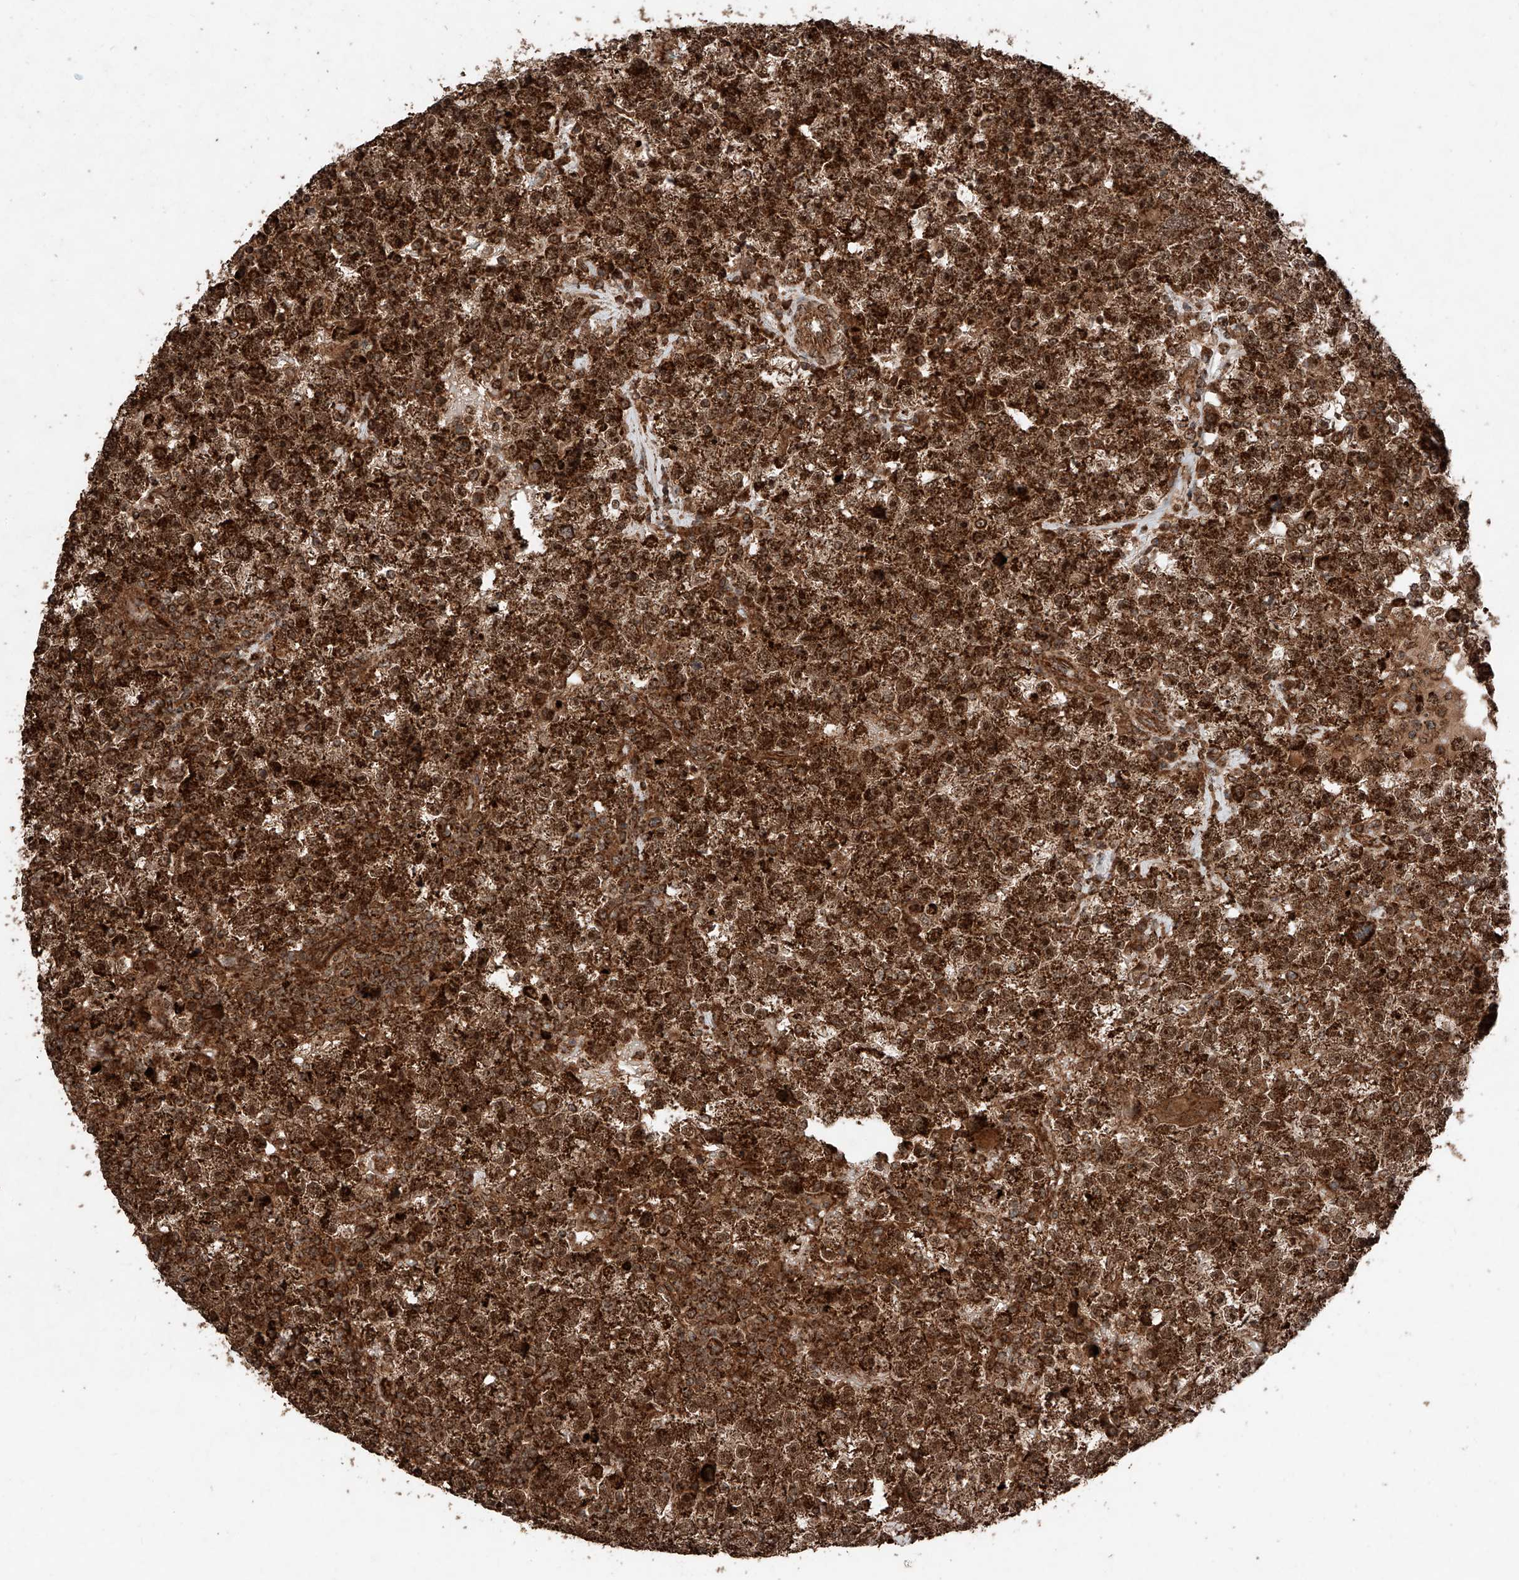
{"staining": {"intensity": "strong", "quantity": ">75%", "location": "cytoplasmic/membranous,nuclear"}, "tissue": "testis cancer", "cell_type": "Tumor cells", "image_type": "cancer", "snomed": [{"axis": "morphology", "description": "Seminoma, NOS"}, {"axis": "topography", "description": "Testis"}], "caption": "Brown immunohistochemical staining in human testis cancer (seminoma) demonstrates strong cytoplasmic/membranous and nuclear staining in about >75% of tumor cells.", "gene": "ZSCAN29", "patient": {"sex": "male", "age": 22}}